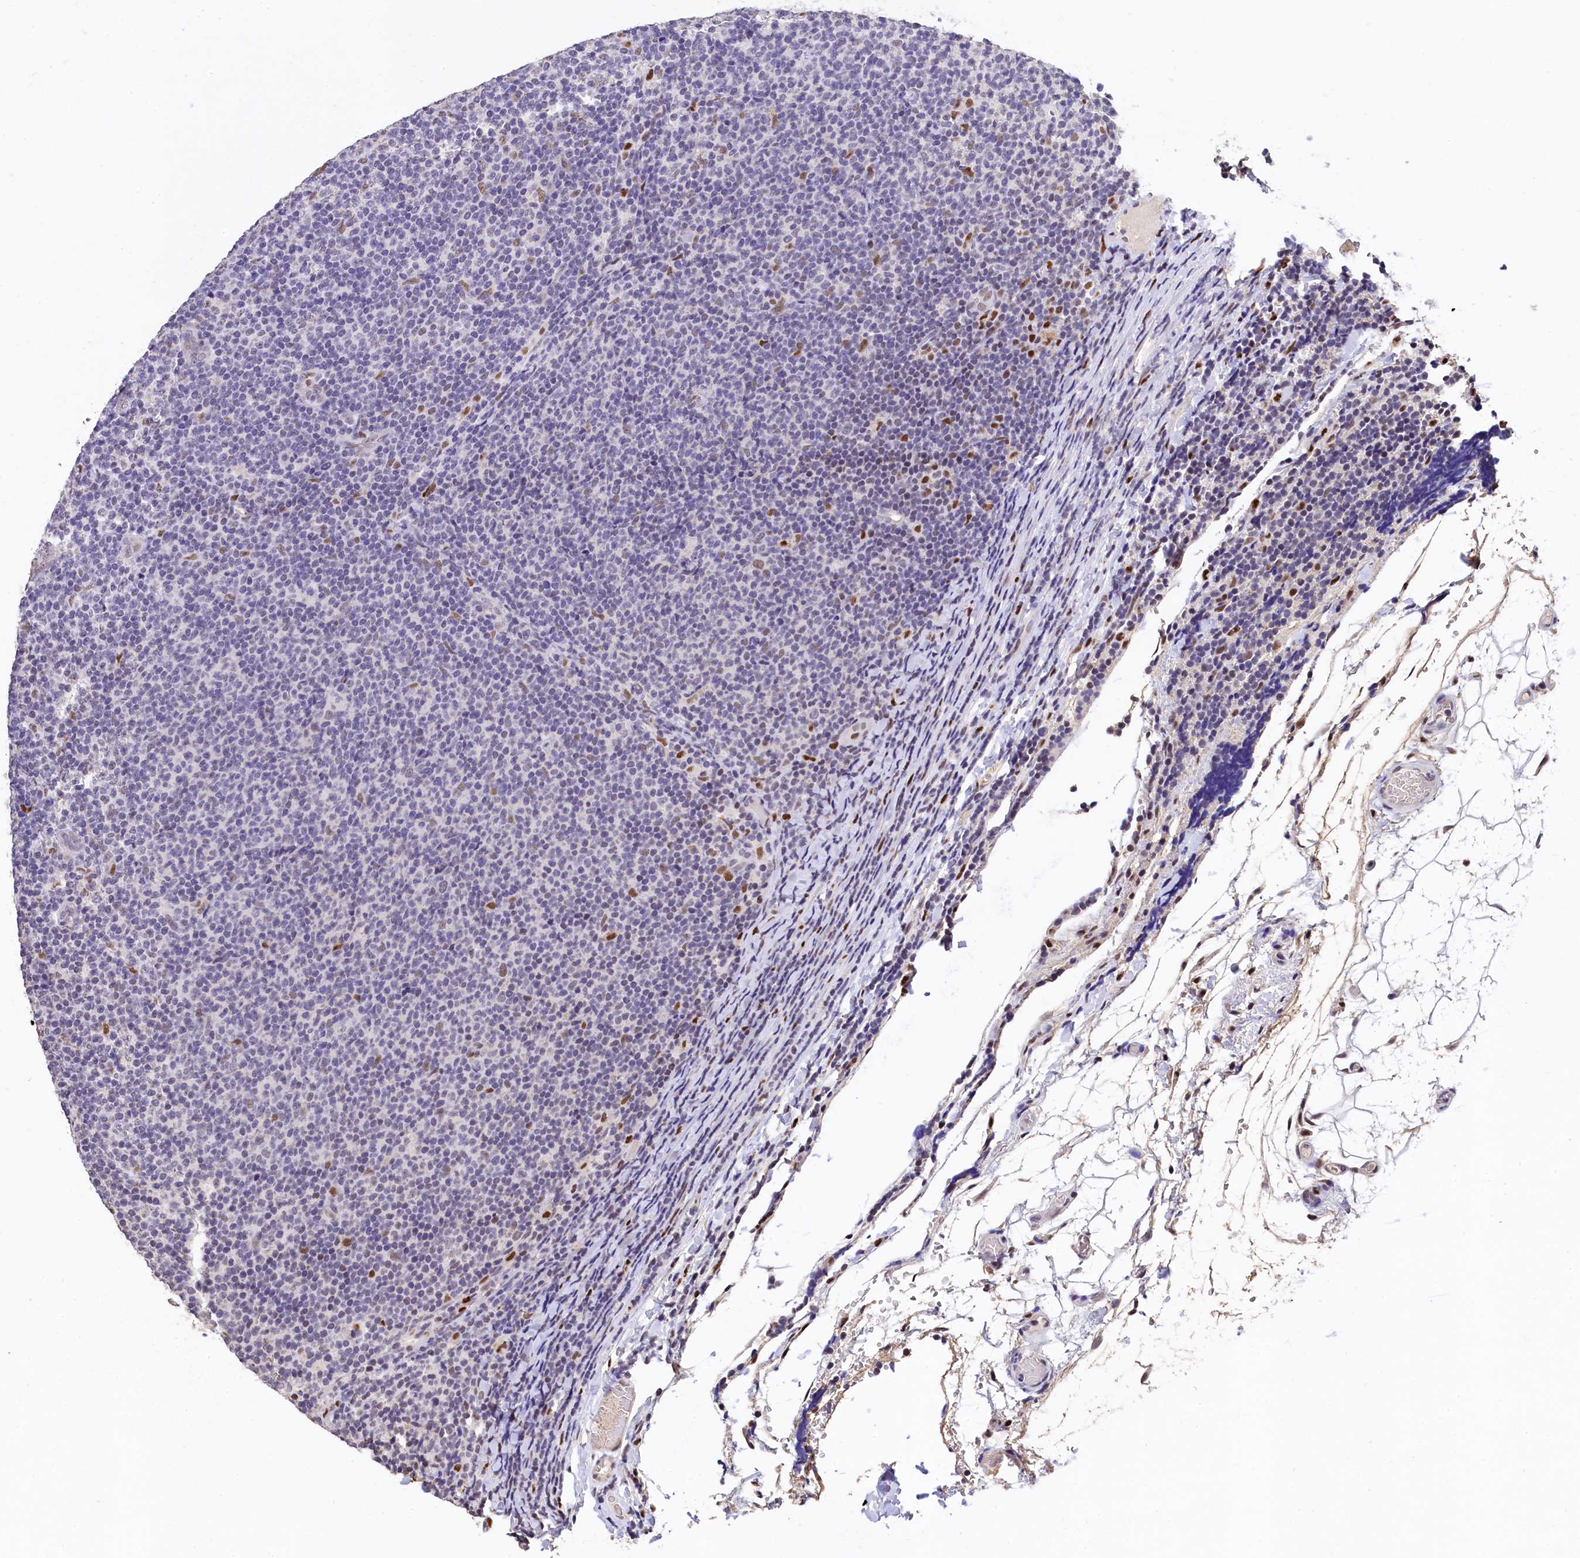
{"staining": {"intensity": "negative", "quantity": "none", "location": "none"}, "tissue": "lymphoma", "cell_type": "Tumor cells", "image_type": "cancer", "snomed": [{"axis": "morphology", "description": "Malignant lymphoma, non-Hodgkin's type, Low grade"}, {"axis": "topography", "description": "Lymph node"}], "caption": "The photomicrograph demonstrates no significant positivity in tumor cells of lymphoma.", "gene": "HECTD4", "patient": {"sex": "male", "age": 66}}